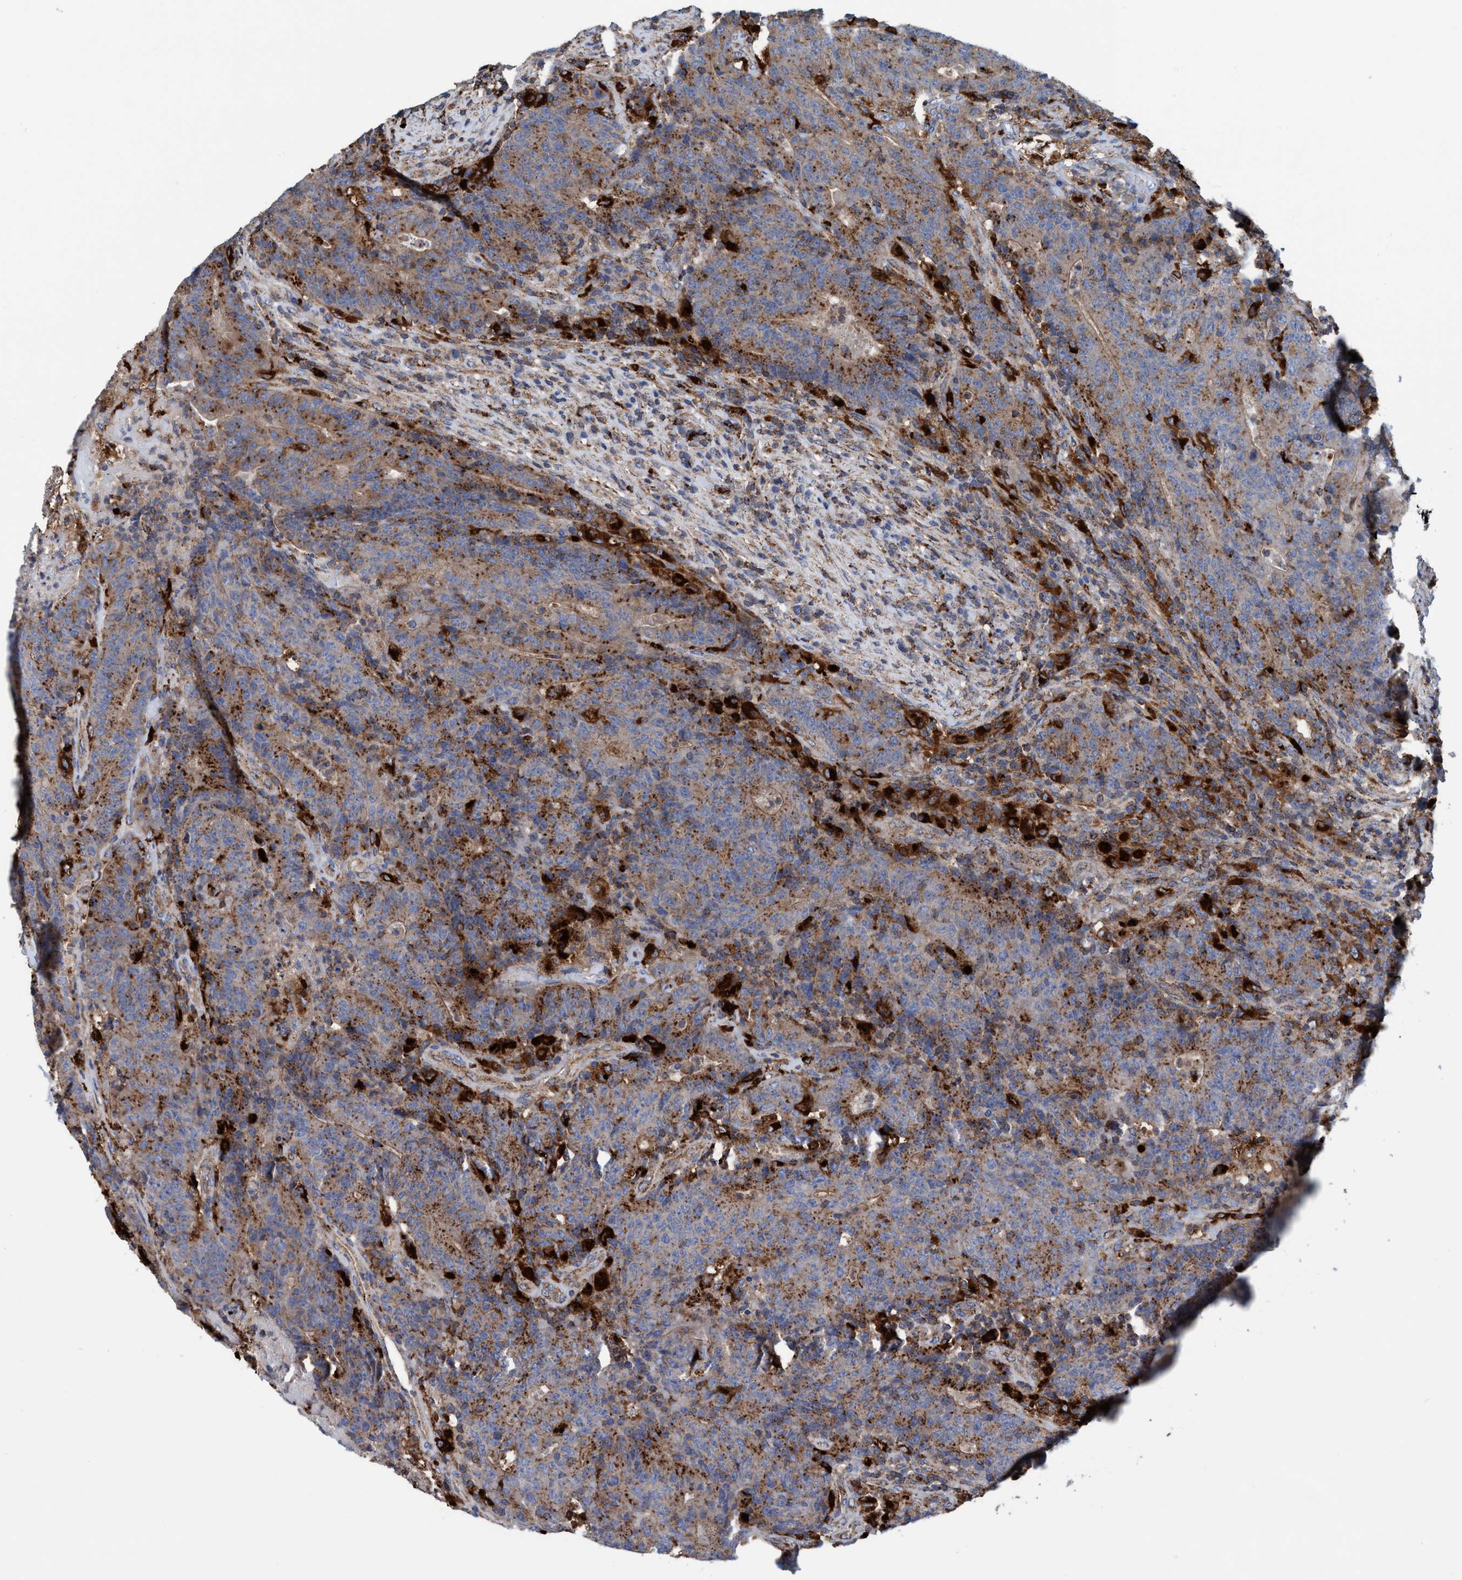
{"staining": {"intensity": "moderate", "quantity": ">75%", "location": "cytoplasmic/membranous"}, "tissue": "colorectal cancer", "cell_type": "Tumor cells", "image_type": "cancer", "snomed": [{"axis": "morphology", "description": "Normal tissue, NOS"}, {"axis": "morphology", "description": "Adenocarcinoma, NOS"}, {"axis": "topography", "description": "Colon"}], "caption": "Colorectal cancer (adenocarcinoma) tissue reveals moderate cytoplasmic/membranous expression in approximately >75% of tumor cells", "gene": "TRIM65", "patient": {"sex": "female", "age": 75}}